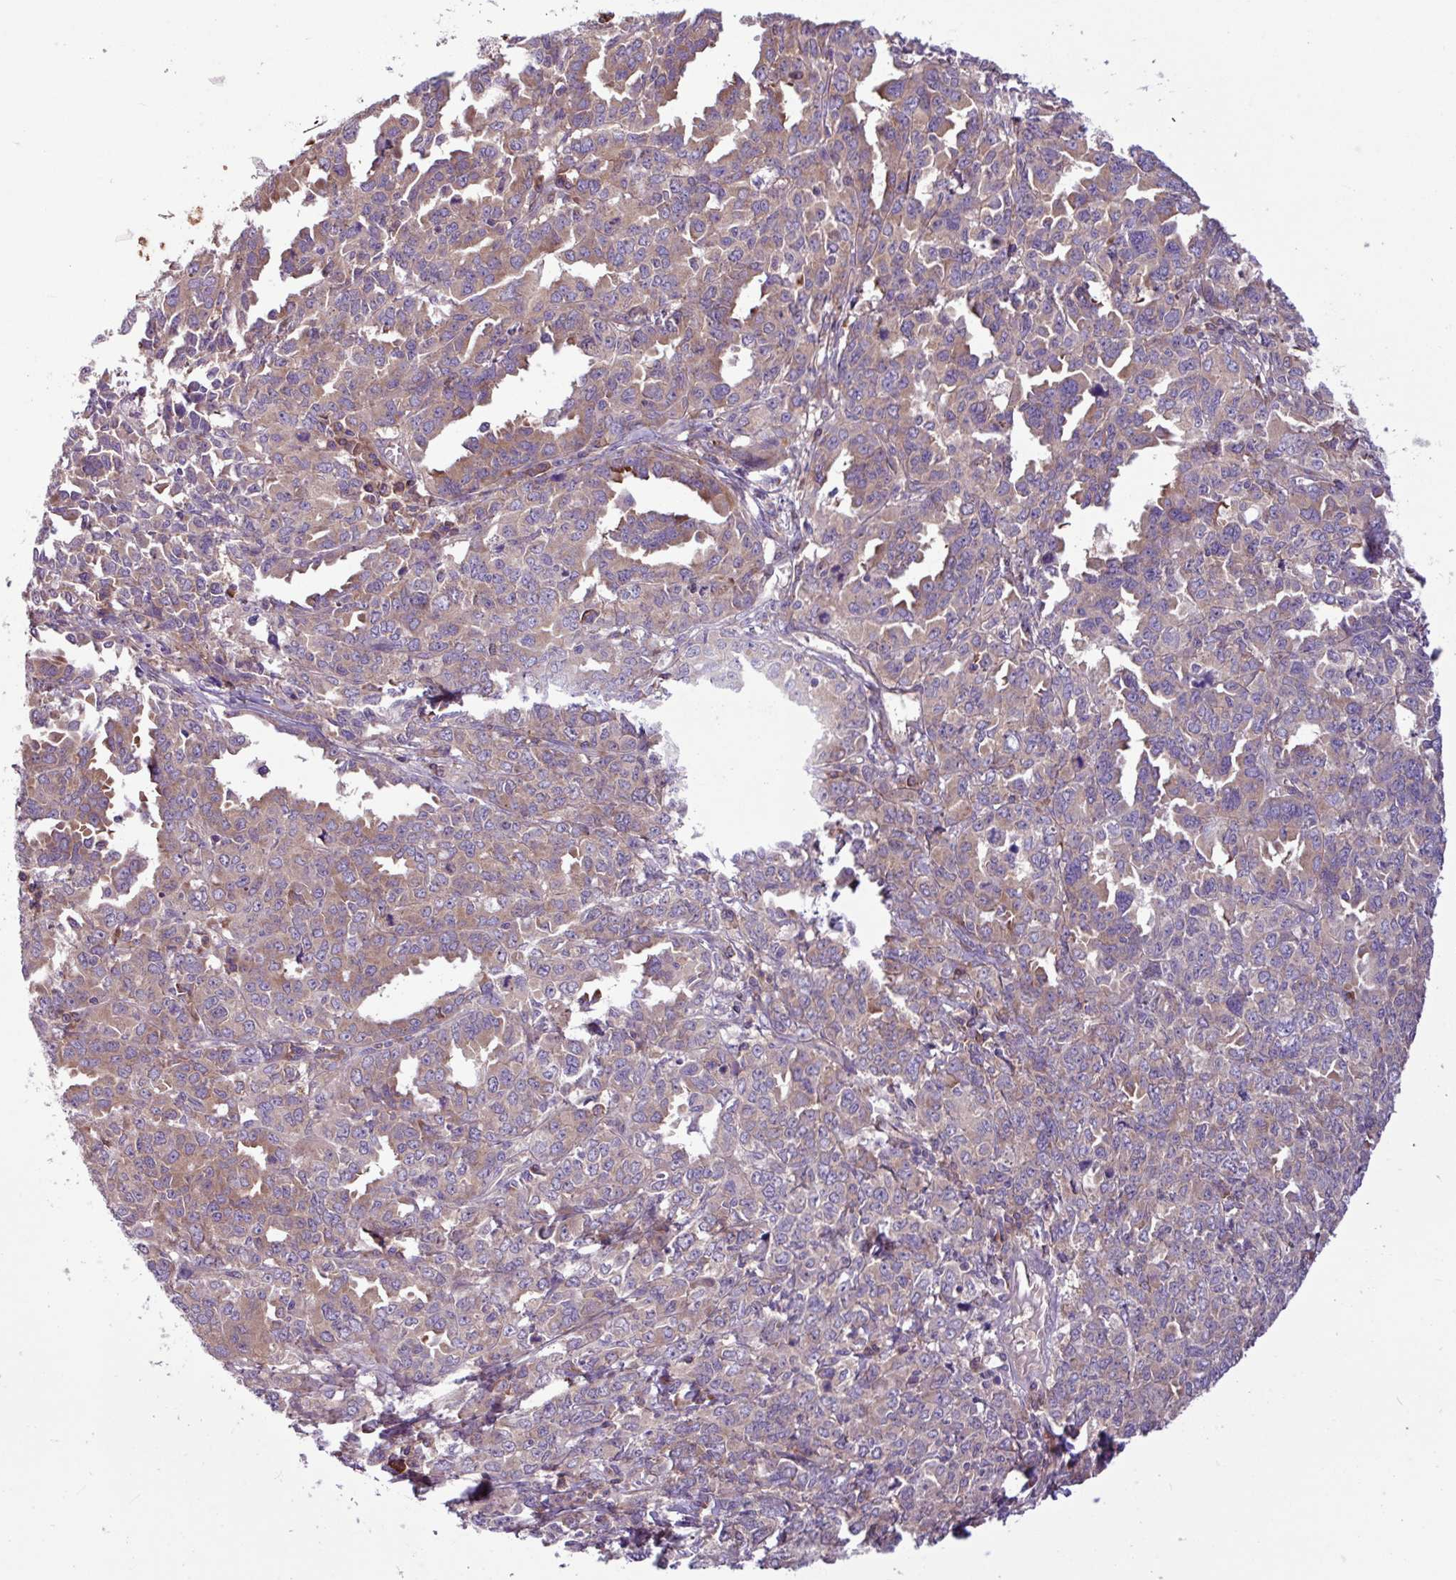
{"staining": {"intensity": "moderate", "quantity": ">75%", "location": "cytoplasmic/membranous"}, "tissue": "ovarian cancer", "cell_type": "Tumor cells", "image_type": "cancer", "snomed": [{"axis": "morphology", "description": "Adenocarcinoma, NOS"}, {"axis": "morphology", "description": "Carcinoma, endometroid"}, {"axis": "topography", "description": "Ovary"}], "caption": "Brown immunohistochemical staining in ovarian cancer (endometroid carcinoma) reveals moderate cytoplasmic/membranous positivity in about >75% of tumor cells. Nuclei are stained in blue.", "gene": "MROH2A", "patient": {"sex": "female", "age": 72}}